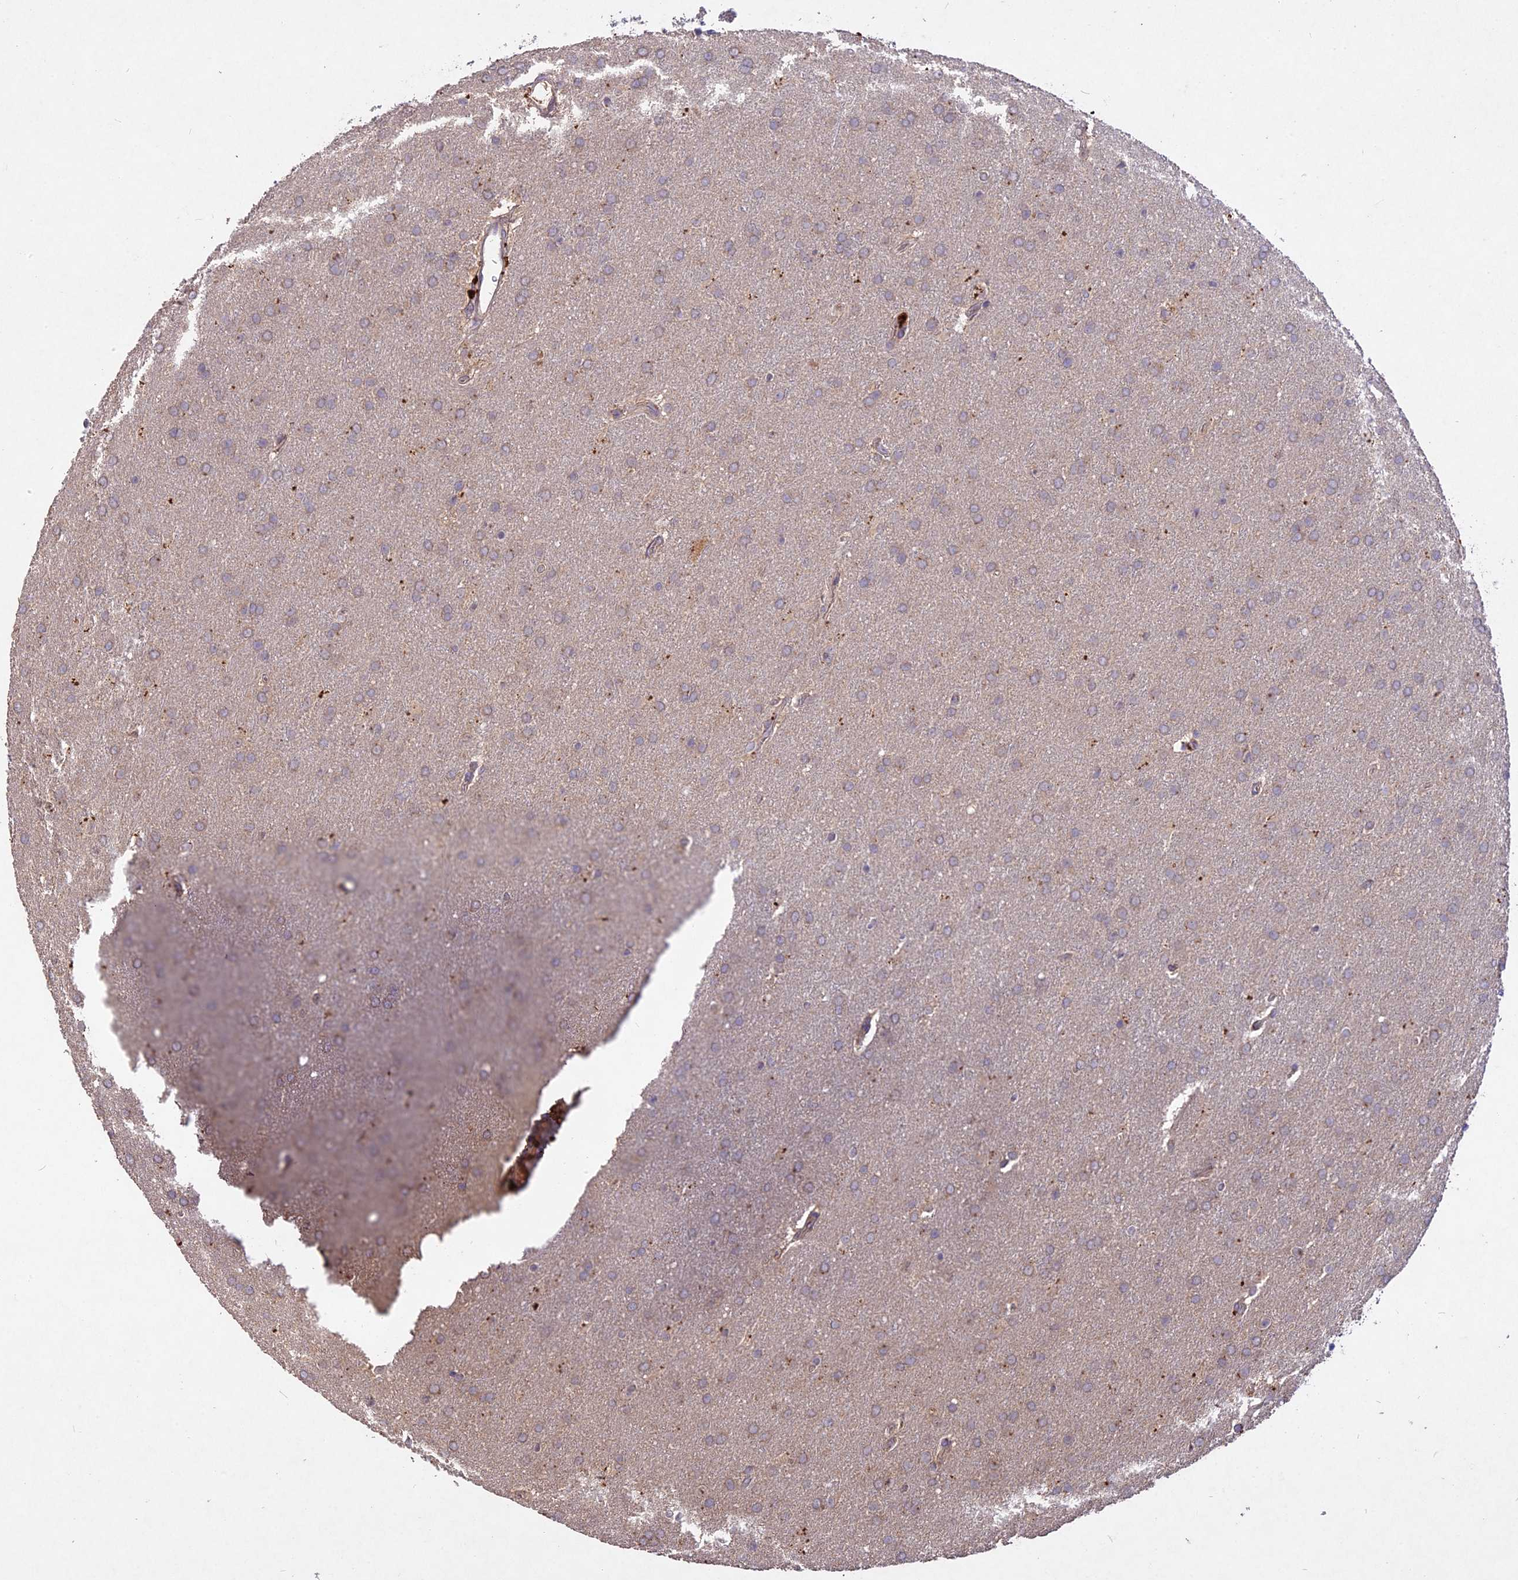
{"staining": {"intensity": "negative", "quantity": "none", "location": "none"}, "tissue": "glioma", "cell_type": "Tumor cells", "image_type": "cancer", "snomed": [{"axis": "morphology", "description": "Glioma, malignant, Low grade"}, {"axis": "topography", "description": "Brain"}], "caption": "Immunohistochemical staining of glioma displays no significant positivity in tumor cells.", "gene": "SLC26A4", "patient": {"sex": "female", "age": 32}}